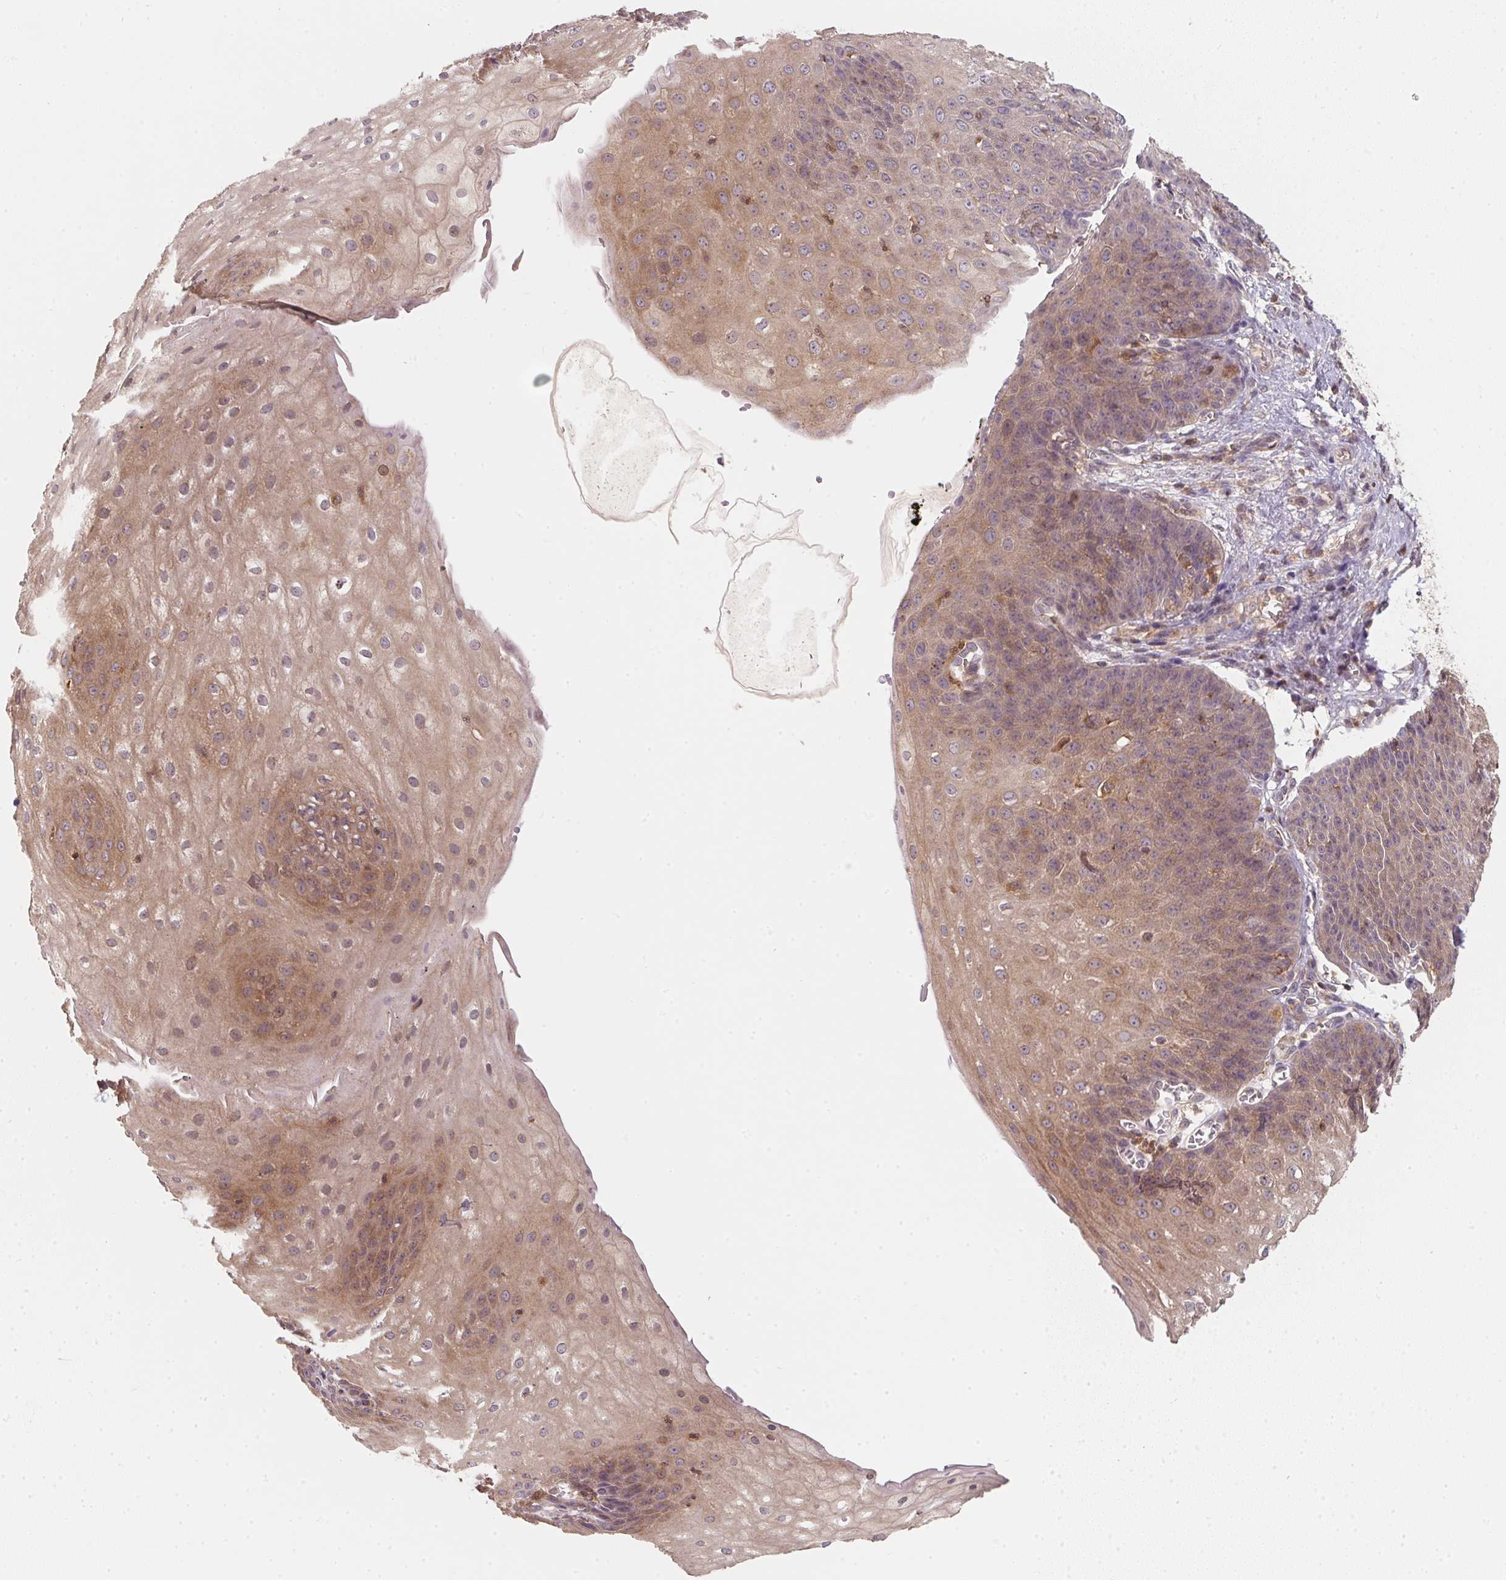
{"staining": {"intensity": "moderate", "quantity": "25%-75%", "location": "cytoplasmic/membranous"}, "tissue": "esophagus", "cell_type": "Squamous epithelial cells", "image_type": "normal", "snomed": [{"axis": "morphology", "description": "Normal tissue, NOS"}, {"axis": "topography", "description": "Esophagus"}], "caption": "Protein expression analysis of normal human esophagus reveals moderate cytoplasmic/membranous expression in about 25%-75% of squamous epithelial cells.", "gene": "ANKRD13A", "patient": {"sex": "male", "age": 71}}